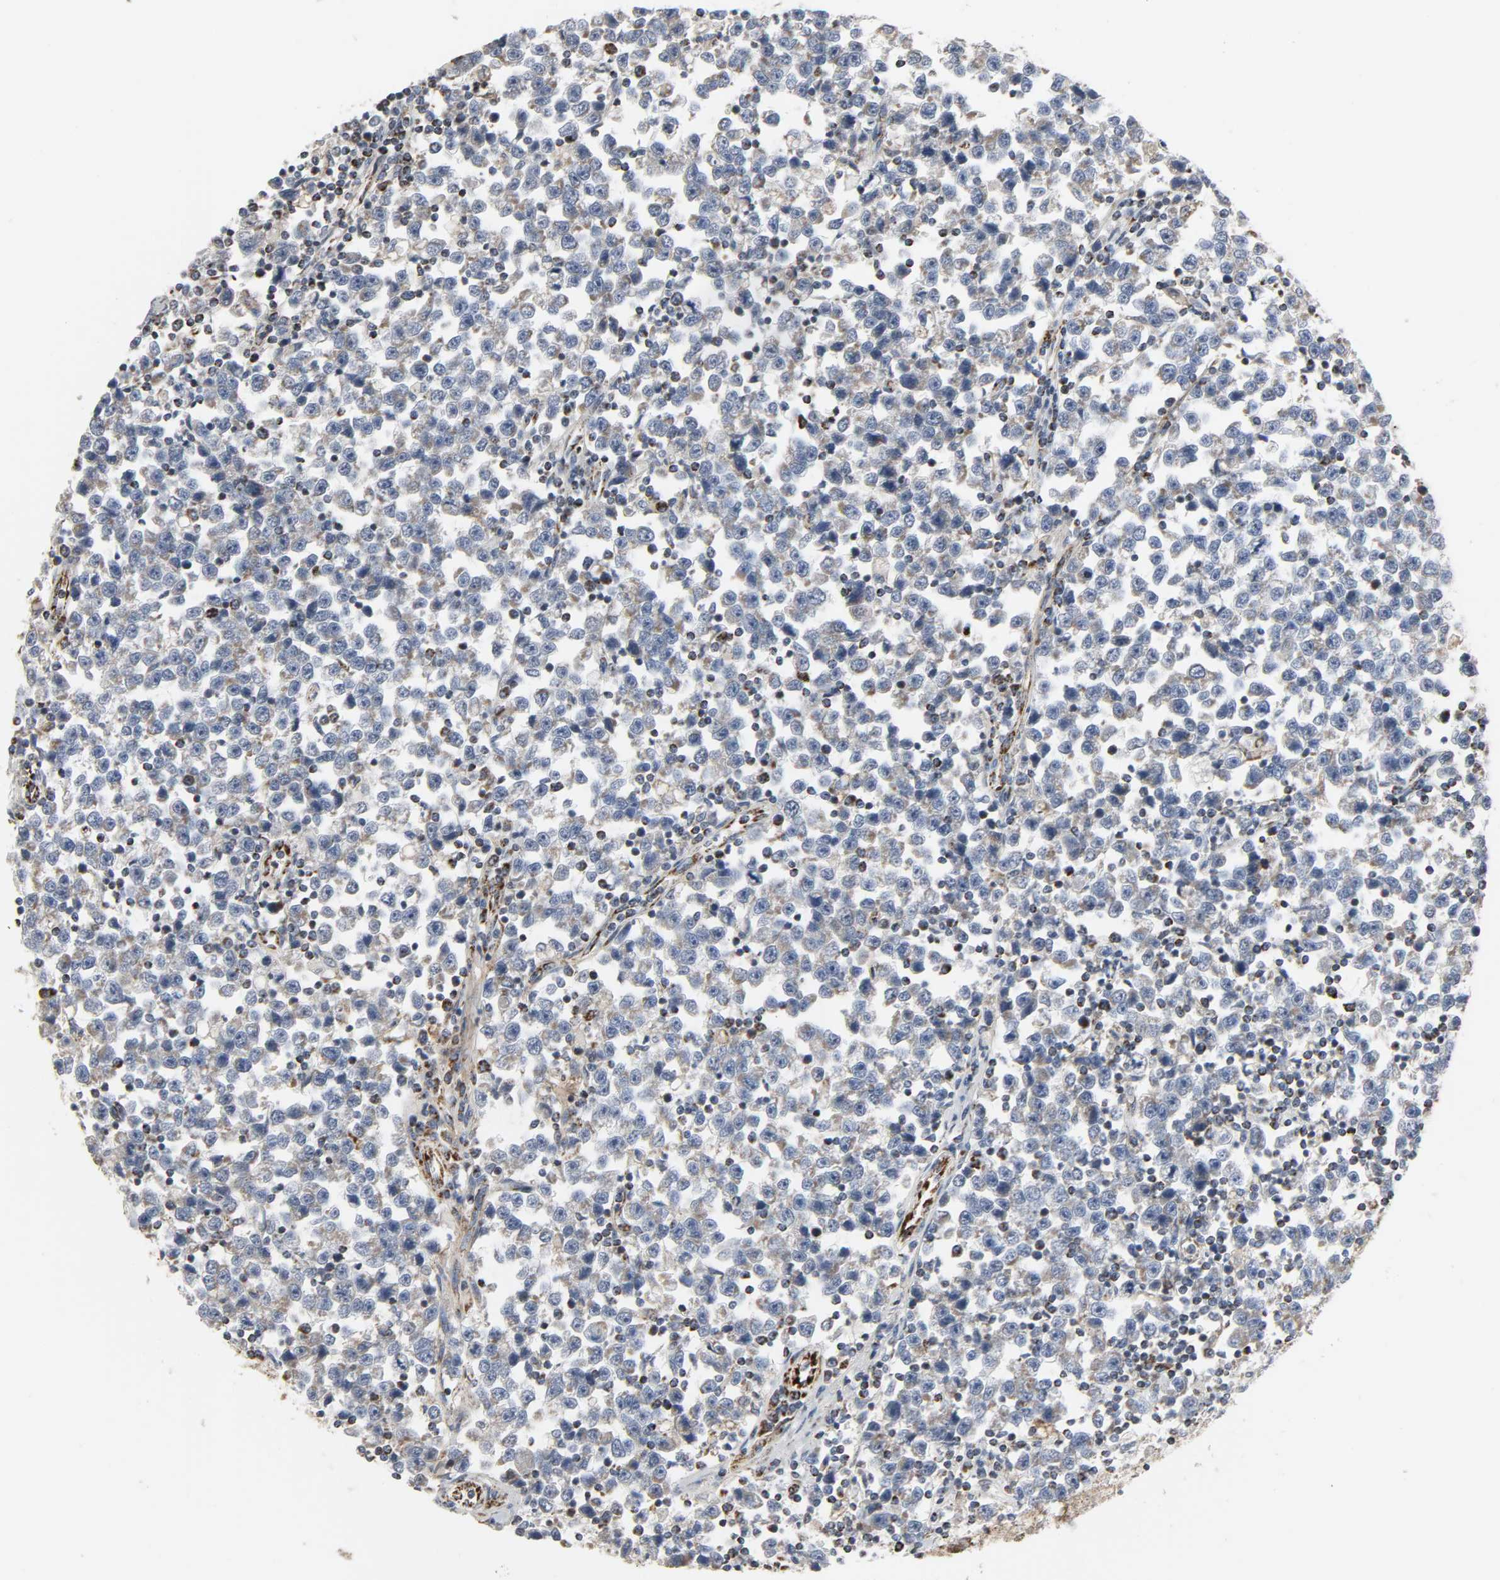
{"staining": {"intensity": "weak", "quantity": "<25%", "location": "cytoplasmic/membranous"}, "tissue": "testis cancer", "cell_type": "Tumor cells", "image_type": "cancer", "snomed": [{"axis": "morphology", "description": "Seminoma, NOS"}, {"axis": "topography", "description": "Testis"}], "caption": "DAB (3,3'-diaminobenzidine) immunohistochemical staining of testis cancer reveals no significant expression in tumor cells. The staining was performed using DAB to visualize the protein expression in brown, while the nuclei were stained in blue with hematoxylin (Magnification: 20x).", "gene": "ACAT1", "patient": {"sex": "male", "age": 43}}